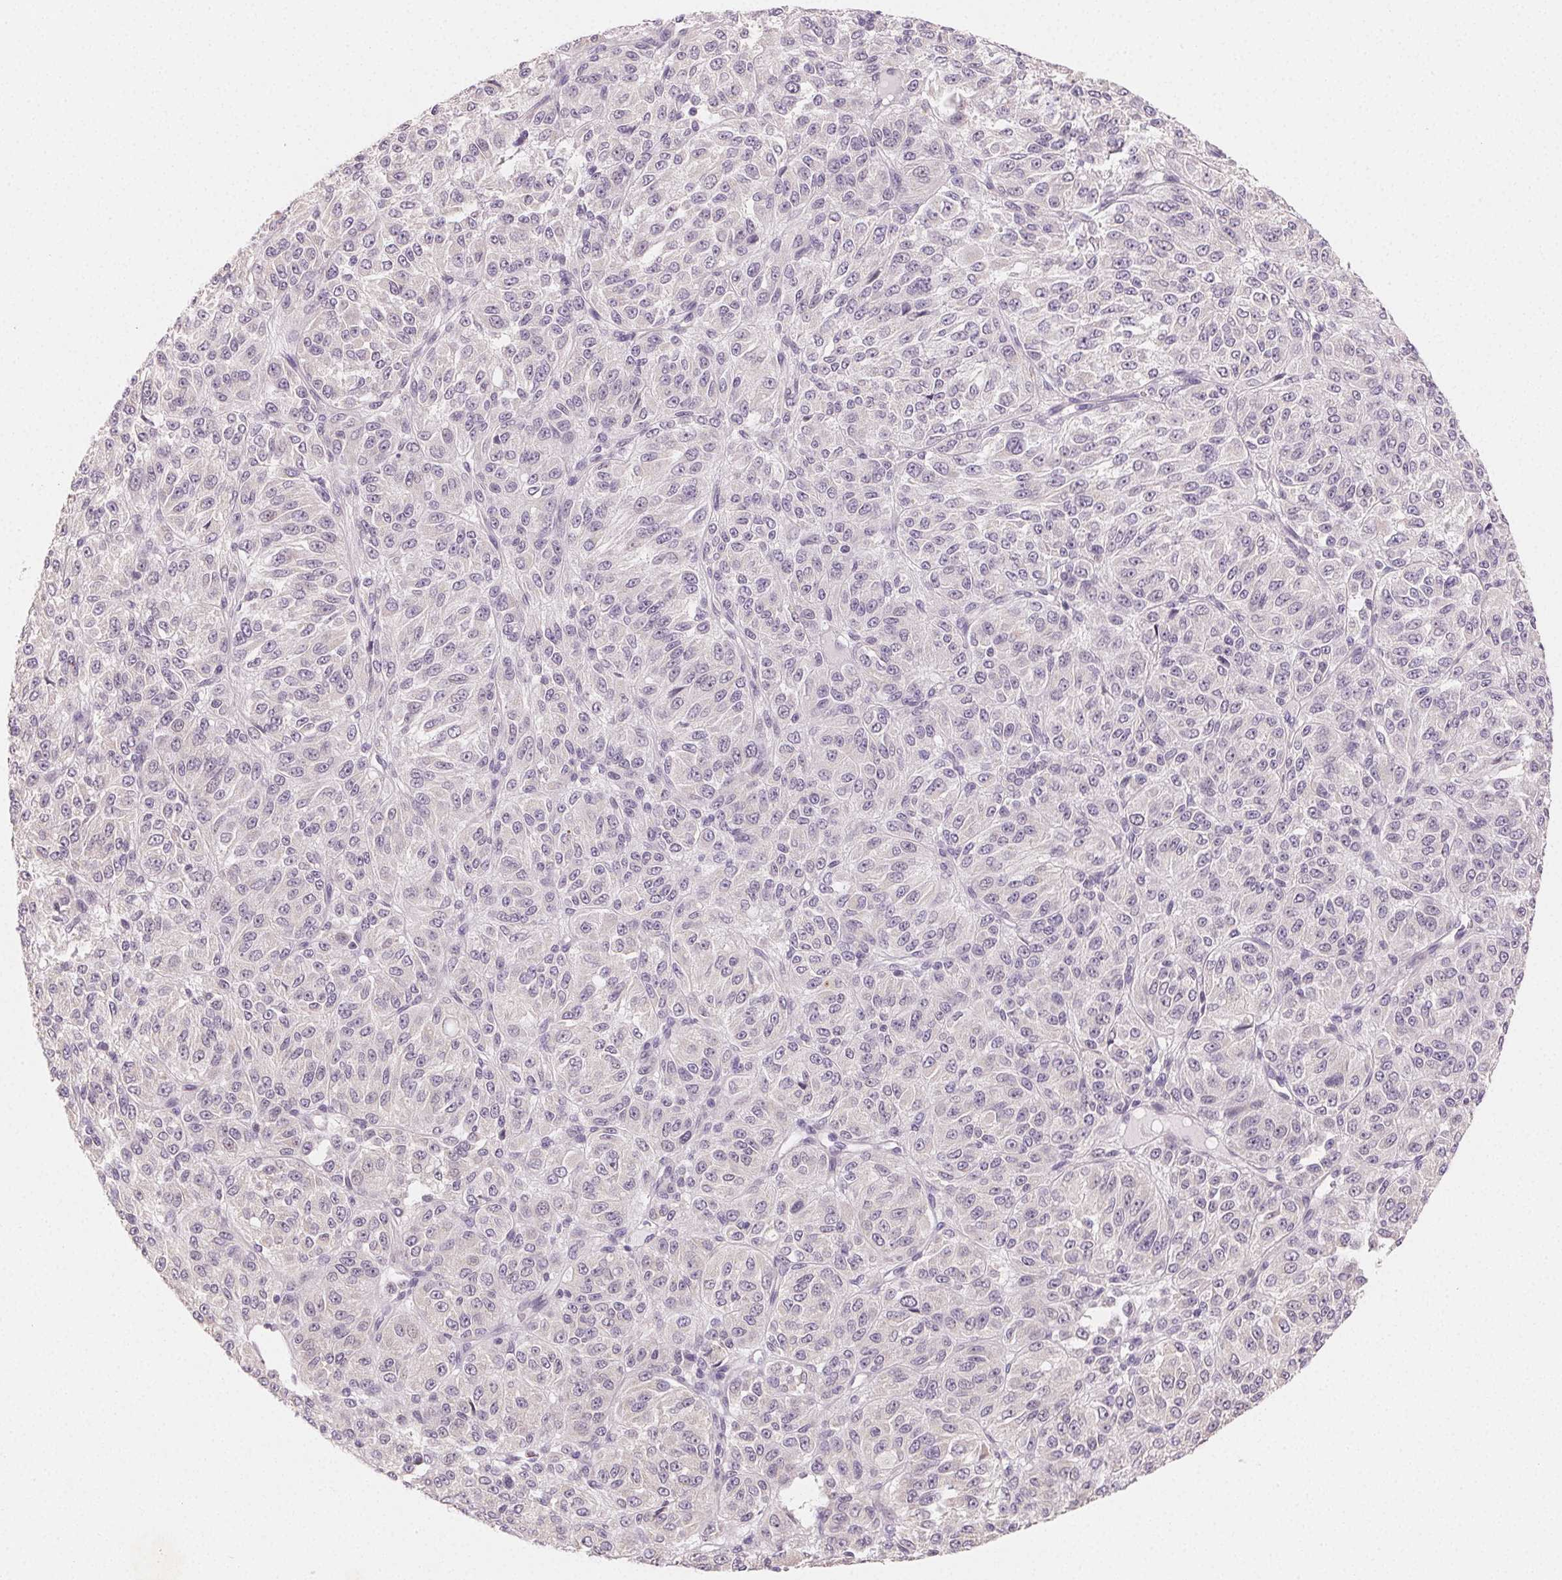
{"staining": {"intensity": "negative", "quantity": "none", "location": "none"}, "tissue": "melanoma", "cell_type": "Tumor cells", "image_type": "cancer", "snomed": [{"axis": "morphology", "description": "Malignant melanoma, Metastatic site"}, {"axis": "topography", "description": "Brain"}], "caption": "IHC photomicrograph of neoplastic tissue: human melanoma stained with DAB (3,3'-diaminobenzidine) exhibits no significant protein positivity in tumor cells. (DAB (3,3'-diaminobenzidine) immunohistochemistry (IHC) visualized using brightfield microscopy, high magnification).", "gene": "MYBL1", "patient": {"sex": "female", "age": 56}}